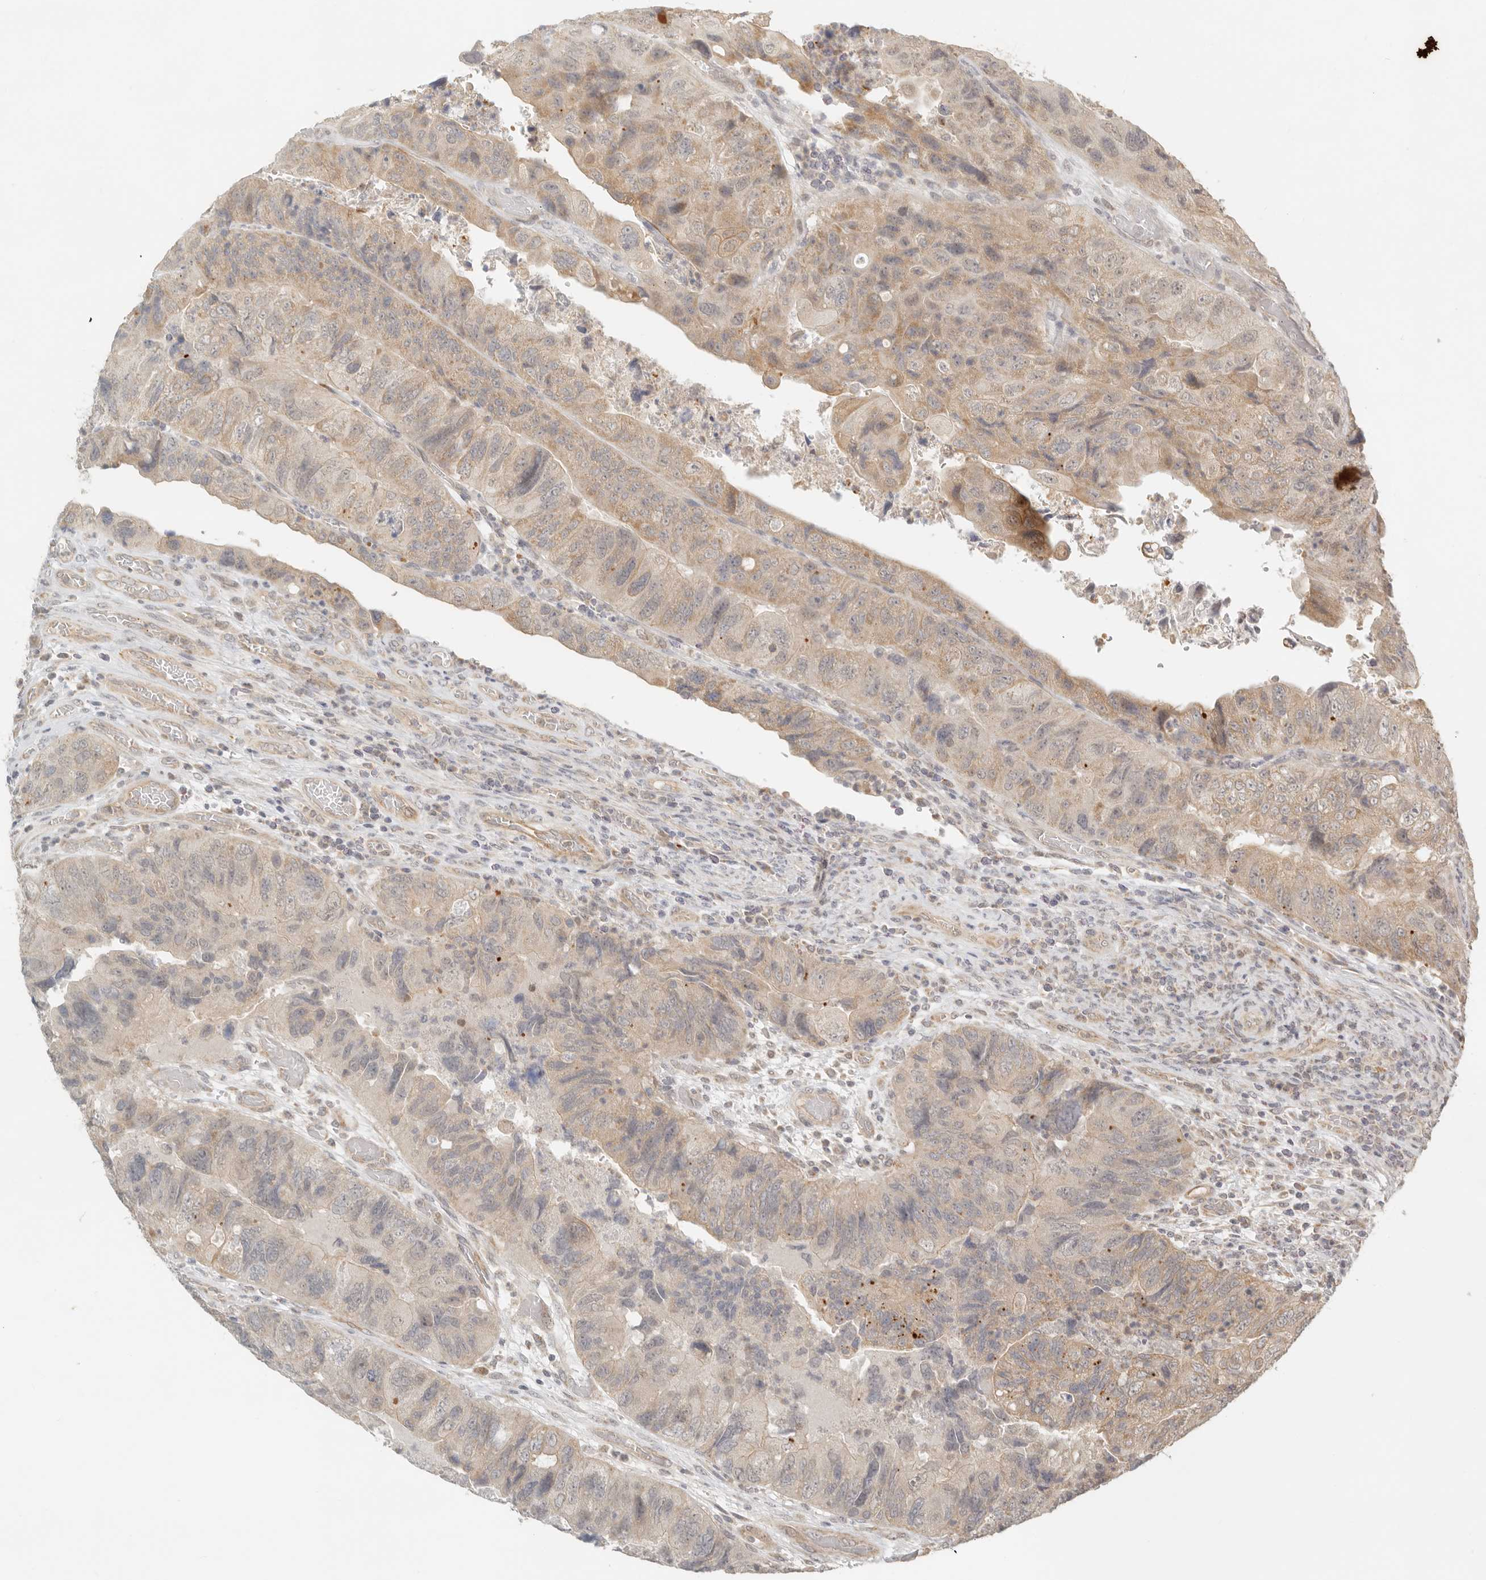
{"staining": {"intensity": "weak", "quantity": "25%-75%", "location": "cytoplasmic/membranous"}, "tissue": "colorectal cancer", "cell_type": "Tumor cells", "image_type": "cancer", "snomed": [{"axis": "morphology", "description": "Adenocarcinoma, NOS"}, {"axis": "topography", "description": "Rectum"}], "caption": "Adenocarcinoma (colorectal) stained with DAB (3,3'-diaminobenzidine) immunohistochemistry exhibits low levels of weak cytoplasmic/membranous positivity in about 25%-75% of tumor cells.", "gene": "BAALC", "patient": {"sex": "male", "age": 63}}